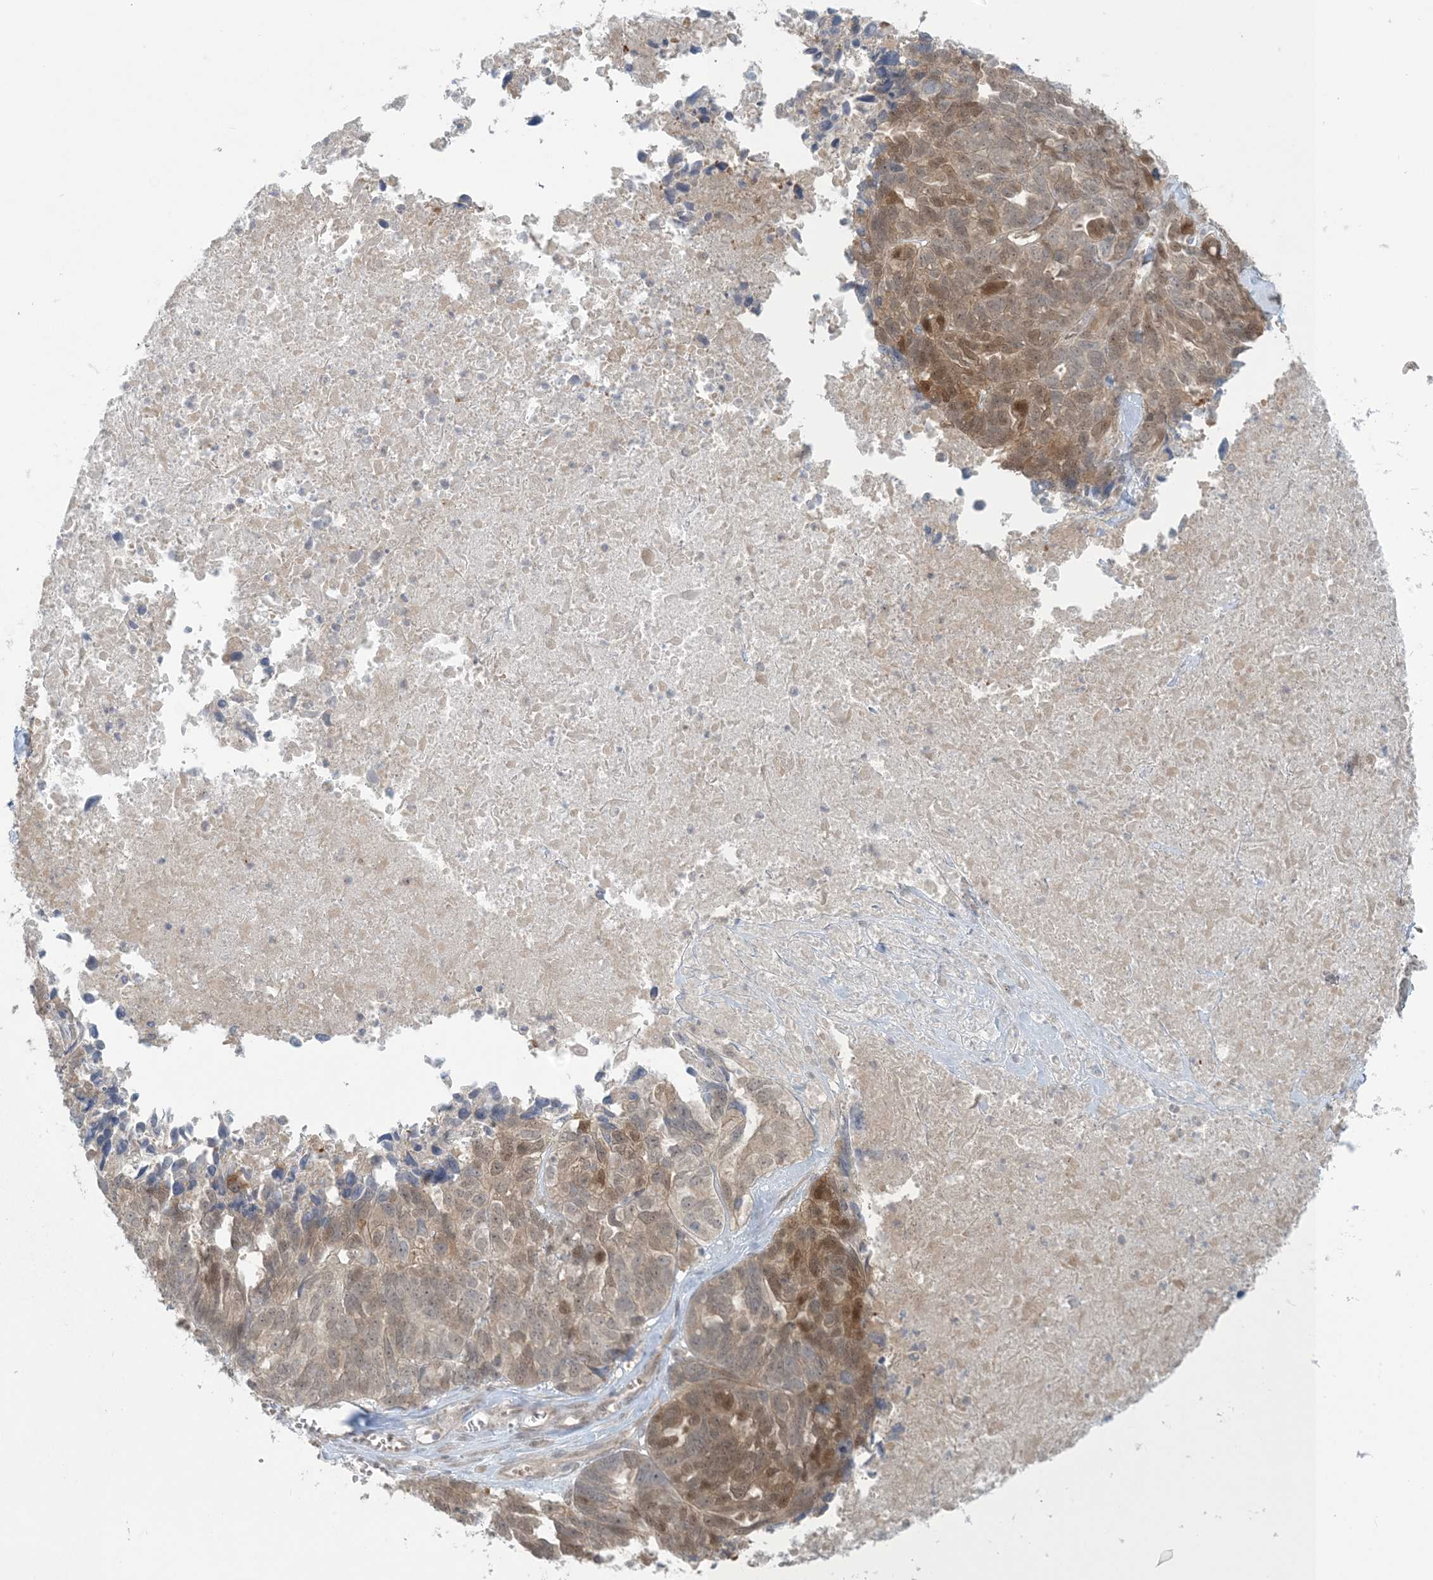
{"staining": {"intensity": "moderate", "quantity": "<25%", "location": "nuclear"}, "tissue": "ovarian cancer", "cell_type": "Tumor cells", "image_type": "cancer", "snomed": [{"axis": "morphology", "description": "Cystadenocarcinoma, serous, NOS"}, {"axis": "topography", "description": "Ovary"}], "caption": "Ovarian serous cystadenocarcinoma stained for a protein (brown) displays moderate nuclear positive expression in about <25% of tumor cells.", "gene": "NRBP2", "patient": {"sex": "female", "age": 79}}